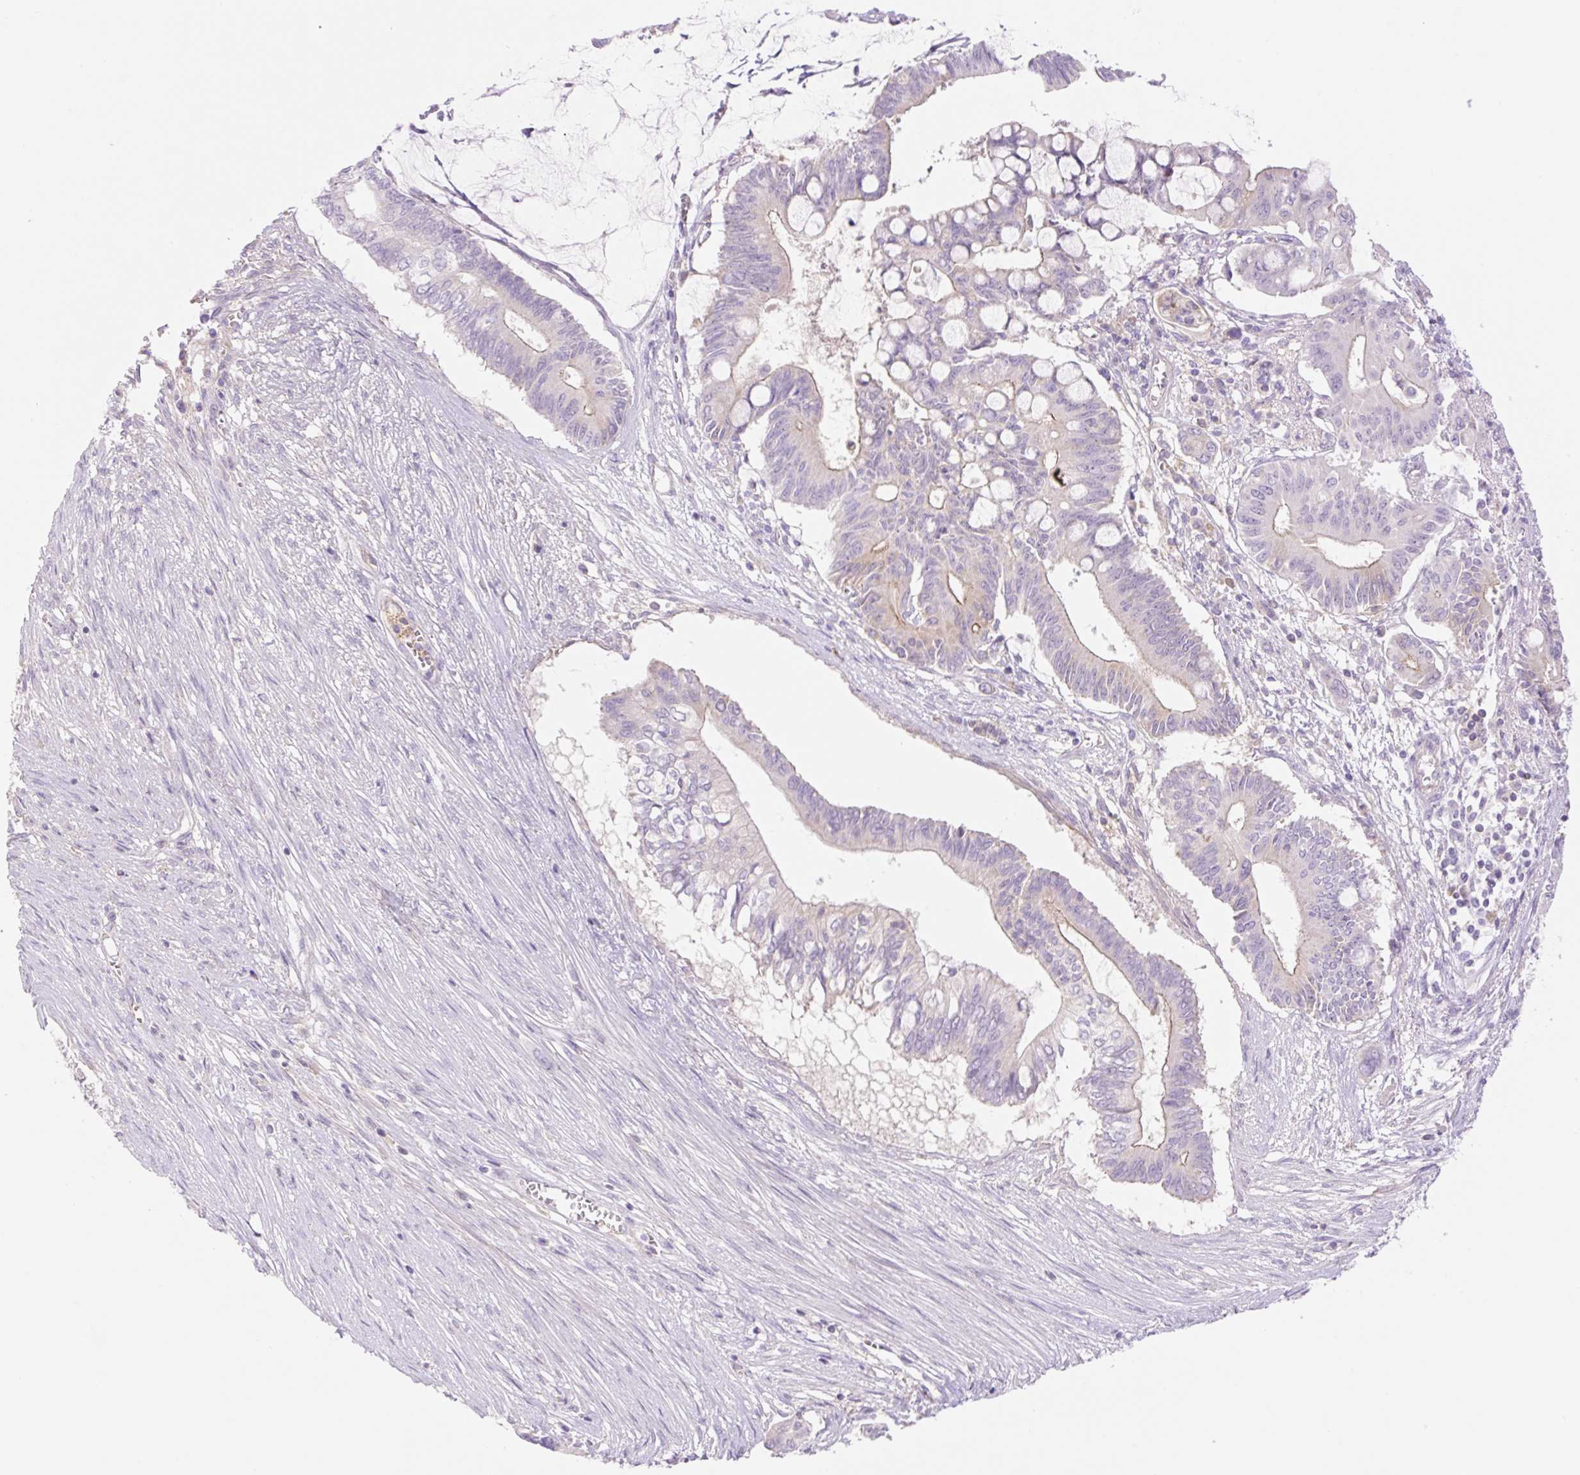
{"staining": {"intensity": "weak", "quantity": "<25%", "location": "cytoplasmic/membranous"}, "tissue": "pancreatic cancer", "cell_type": "Tumor cells", "image_type": "cancer", "snomed": [{"axis": "morphology", "description": "Adenocarcinoma, NOS"}, {"axis": "topography", "description": "Pancreas"}], "caption": "Image shows no protein positivity in tumor cells of pancreatic cancer tissue.", "gene": "DENND5A", "patient": {"sex": "male", "age": 68}}